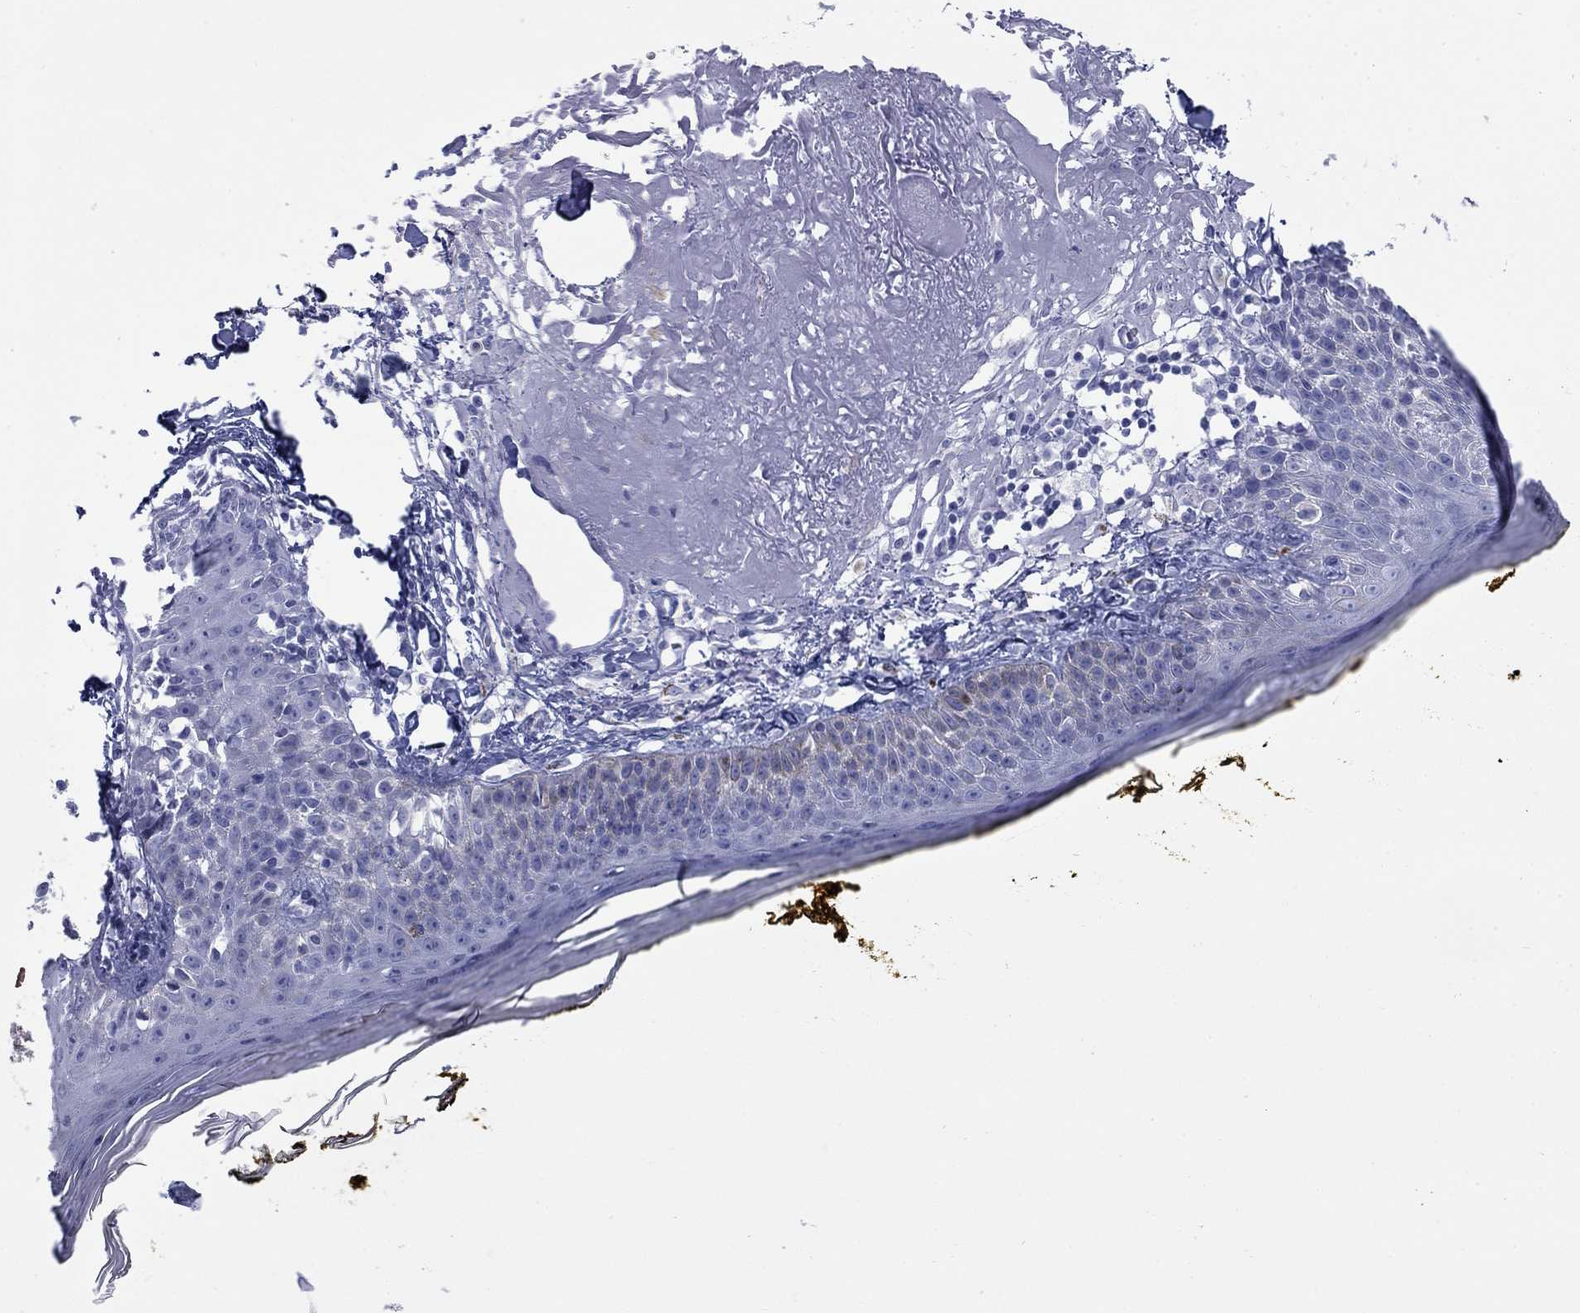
{"staining": {"intensity": "negative", "quantity": "none", "location": "none"}, "tissue": "skin", "cell_type": "Fibroblasts", "image_type": "normal", "snomed": [{"axis": "morphology", "description": "Normal tissue, NOS"}, {"axis": "topography", "description": "Skin"}], "caption": "Immunohistochemistry micrograph of normal skin: skin stained with DAB reveals no significant protein staining in fibroblasts.", "gene": "IGF2BP3", "patient": {"sex": "male", "age": 76}}